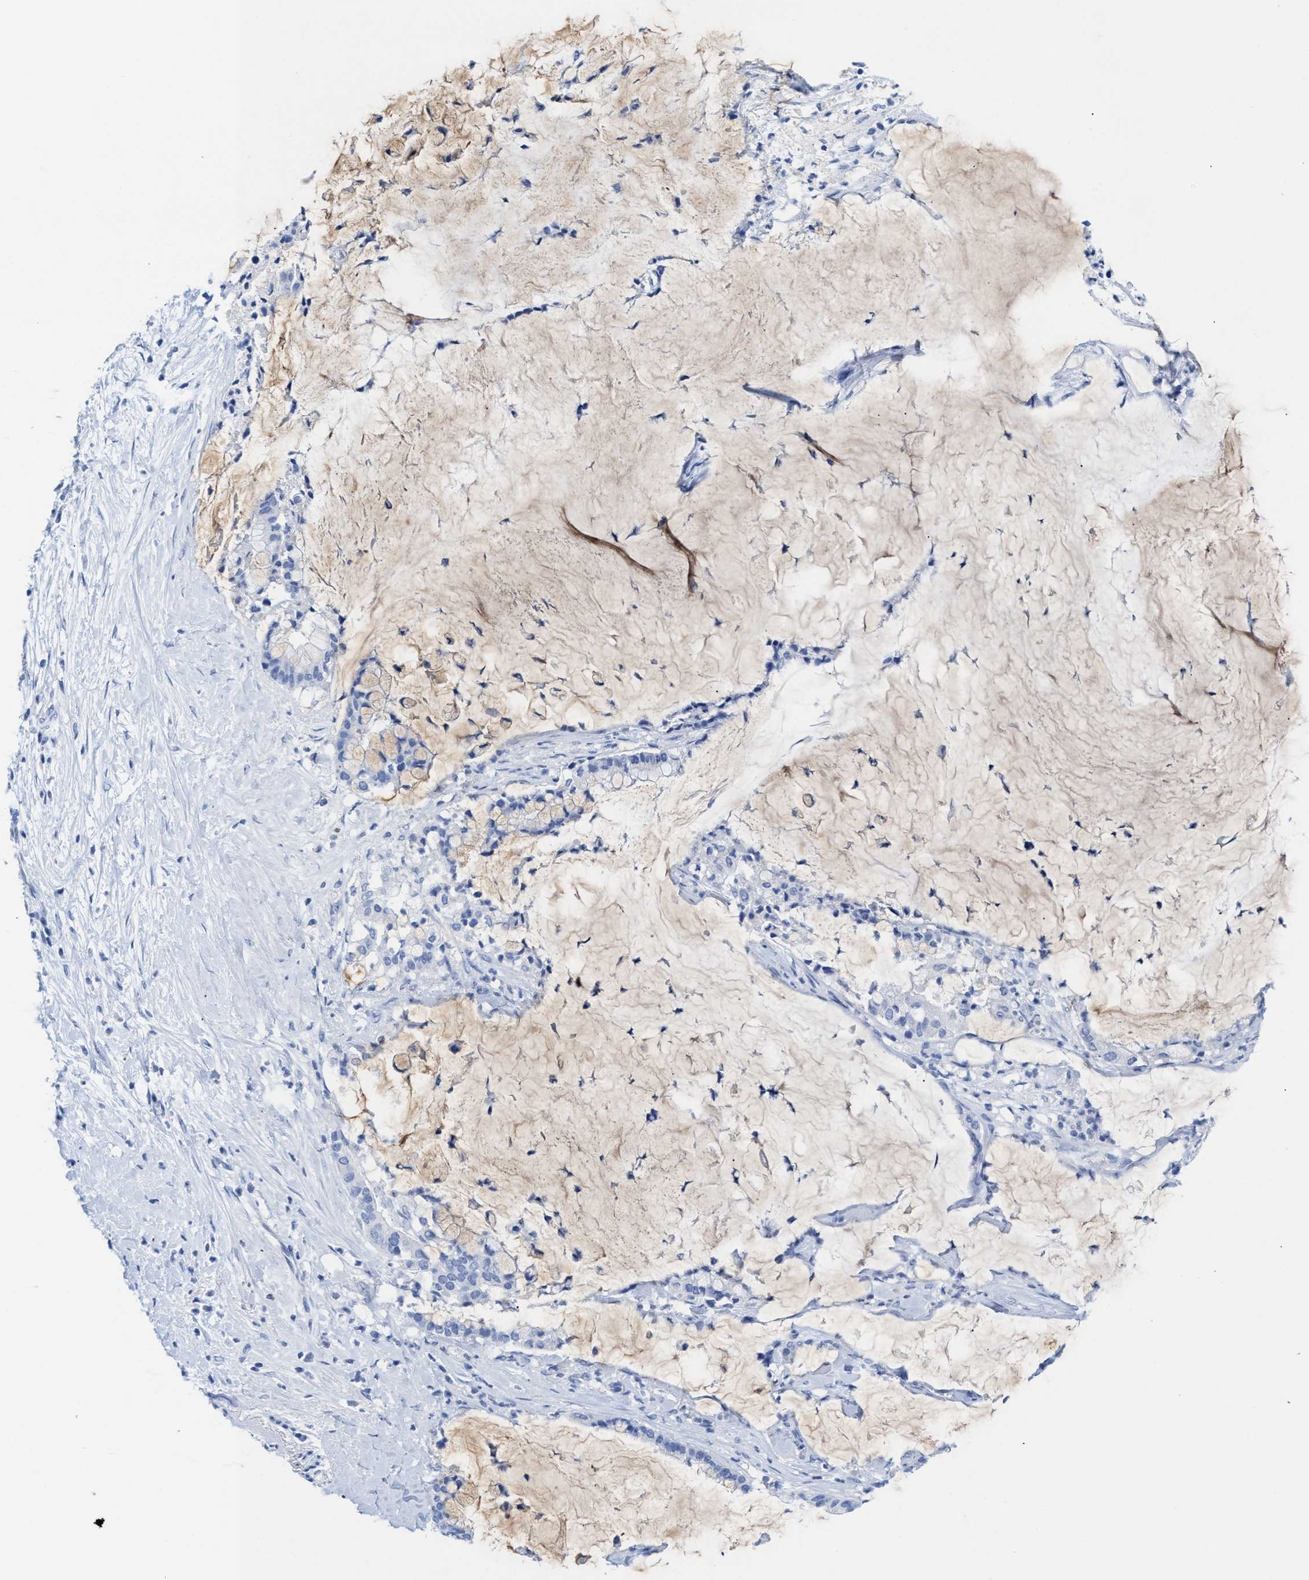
{"staining": {"intensity": "negative", "quantity": "none", "location": "none"}, "tissue": "pancreatic cancer", "cell_type": "Tumor cells", "image_type": "cancer", "snomed": [{"axis": "morphology", "description": "Adenocarcinoma, NOS"}, {"axis": "topography", "description": "Pancreas"}], "caption": "An immunohistochemistry photomicrograph of pancreatic adenocarcinoma is shown. There is no staining in tumor cells of pancreatic adenocarcinoma.", "gene": "ANKFN1", "patient": {"sex": "male", "age": 41}}